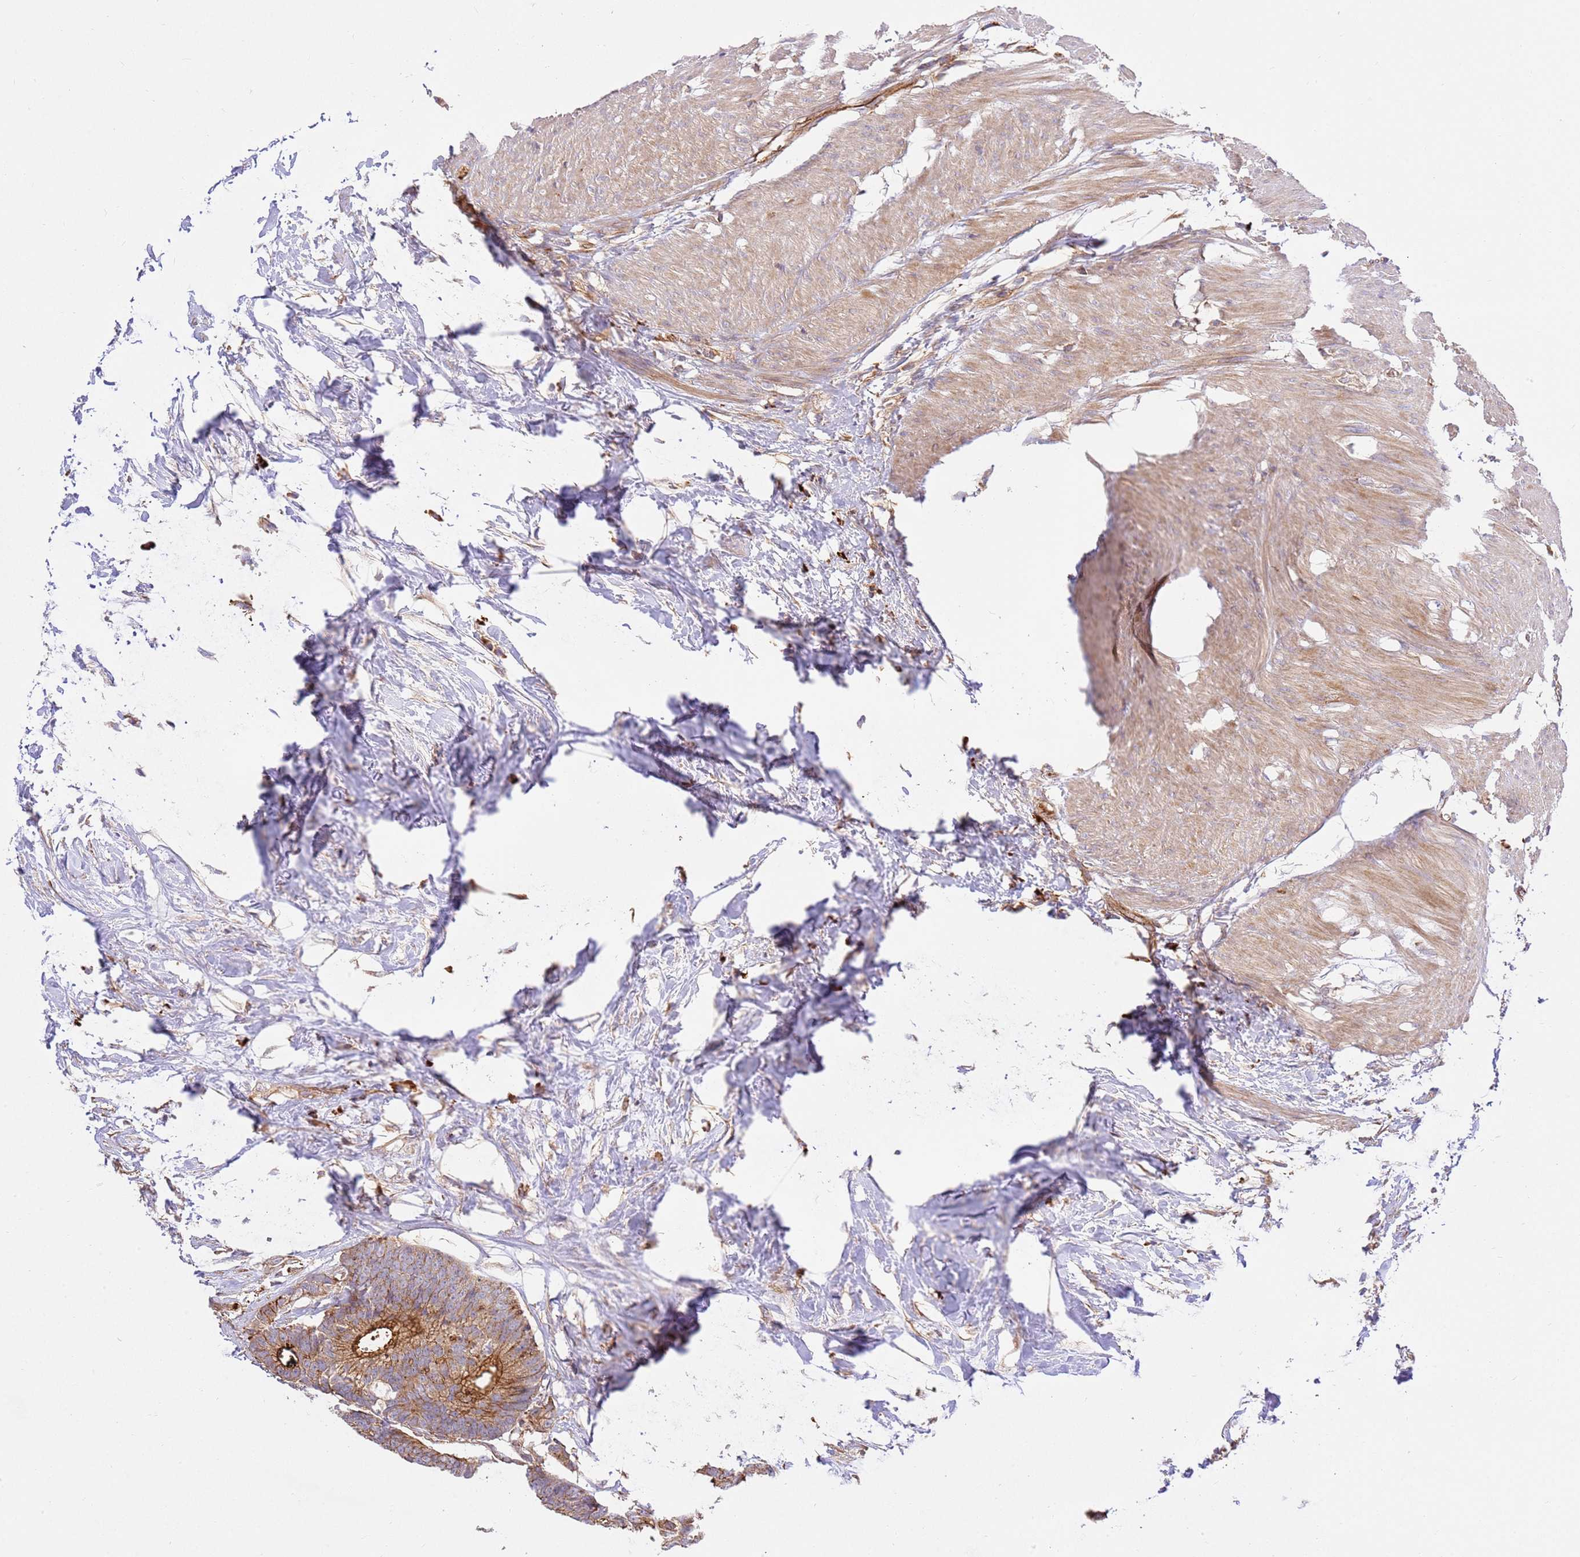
{"staining": {"intensity": "moderate", "quantity": ">75%", "location": "cytoplasmic/membranous"}, "tissue": "colorectal cancer", "cell_type": "Tumor cells", "image_type": "cancer", "snomed": [{"axis": "morphology", "description": "Adenocarcinoma, NOS"}, {"axis": "topography", "description": "Colon"}], "caption": "Human colorectal cancer (adenocarcinoma) stained with a protein marker shows moderate staining in tumor cells.", "gene": "EFCAB8", "patient": {"sex": "female", "age": 57}}